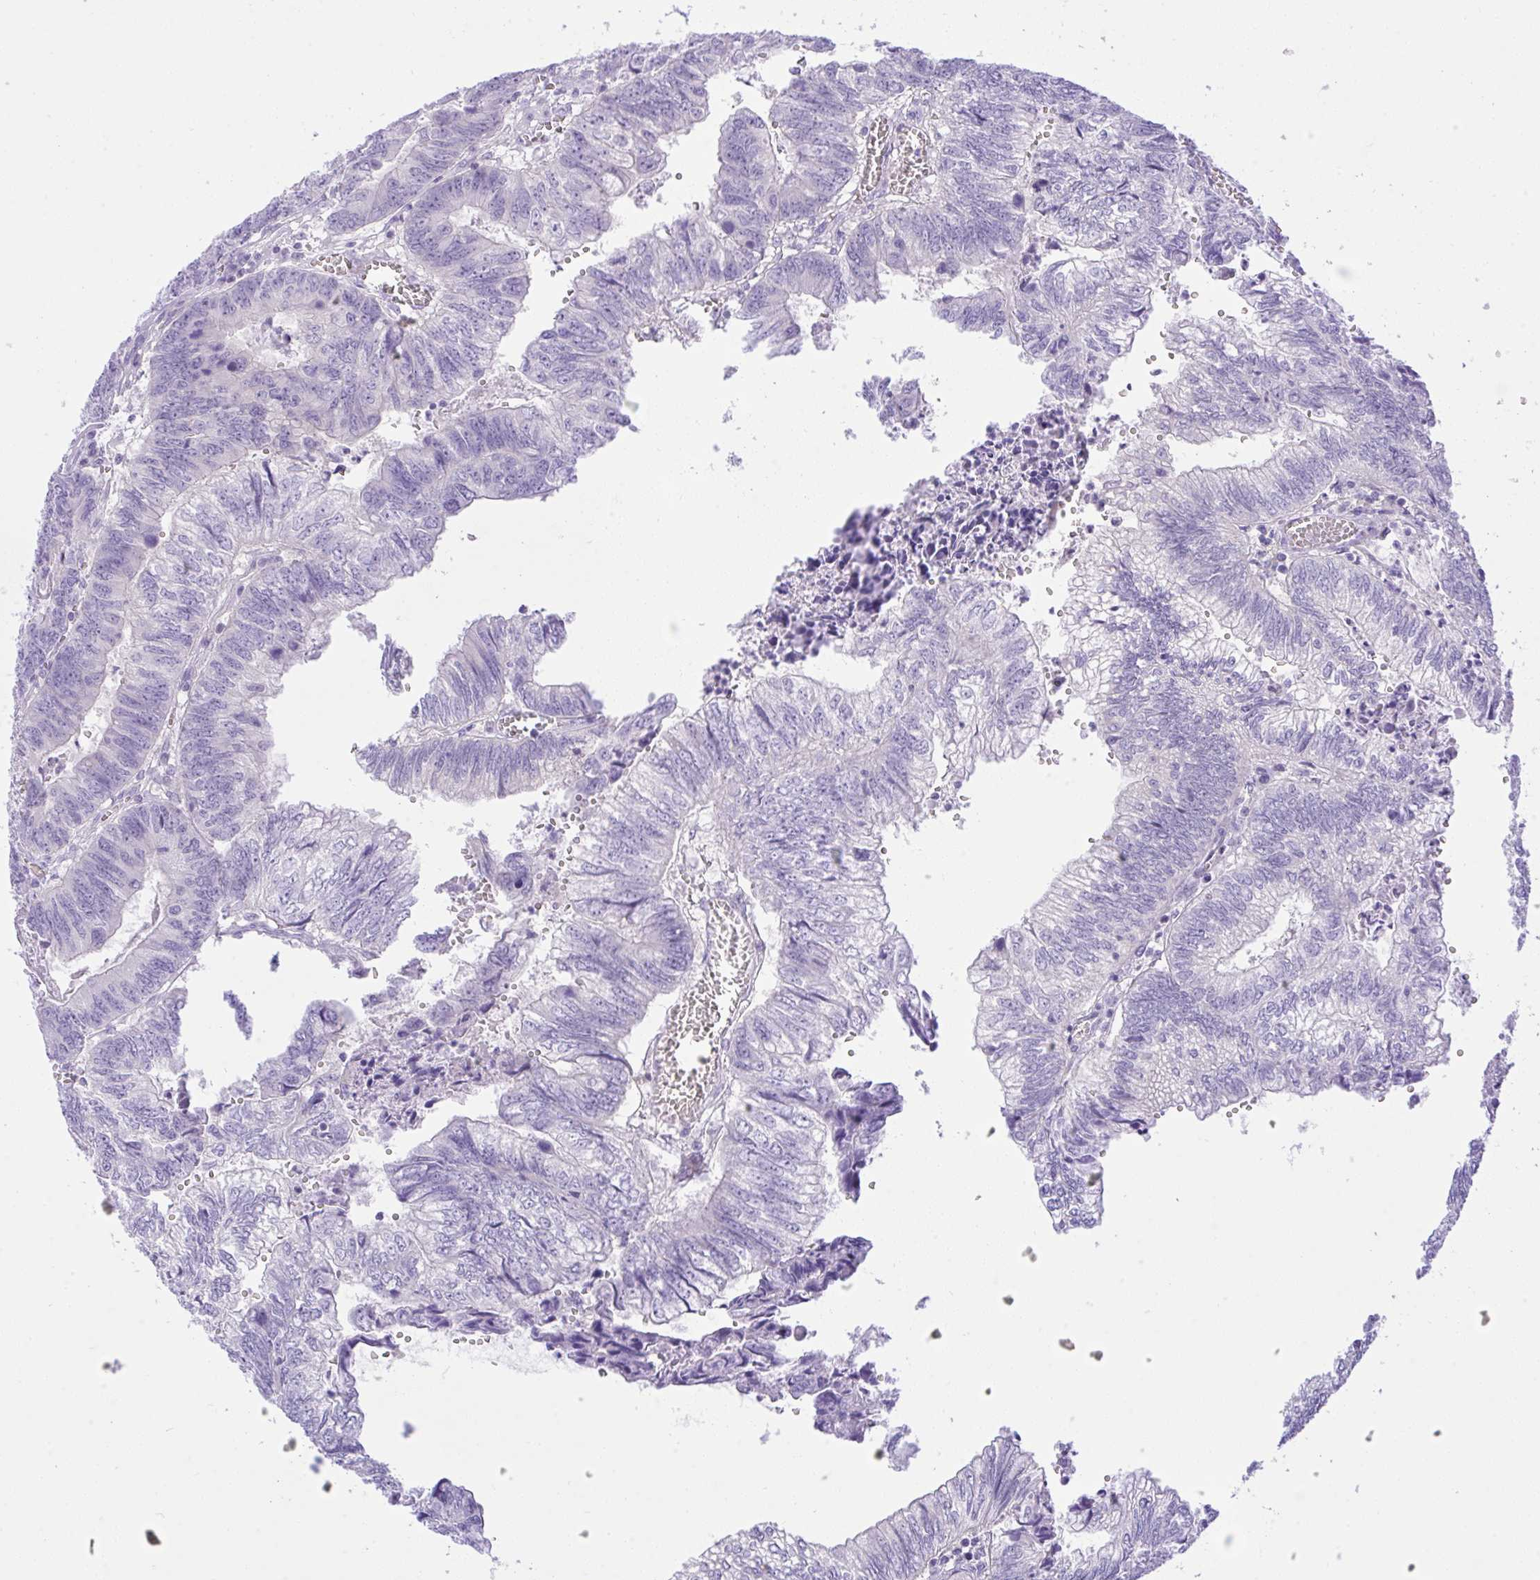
{"staining": {"intensity": "negative", "quantity": "none", "location": "none"}, "tissue": "colorectal cancer", "cell_type": "Tumor cells", "image_type": "cancer", "snomed": [{"axis": "morphology", "description": "Adenocarcinoma, NOS"}, {"axis": "topography", "description": "Colon"}], "caption": "Tumor cells show no significant protein expression in colorectal cancer. The staining was performed using DAB (3,3'-diaminobenzidine) to visualize the protein expression in brown, while the nuclei were stained in blue with hematoxylin (Magnification: 20x).", "gene": "ZNF101", "patient": {"sex": "male", "age": 86}}